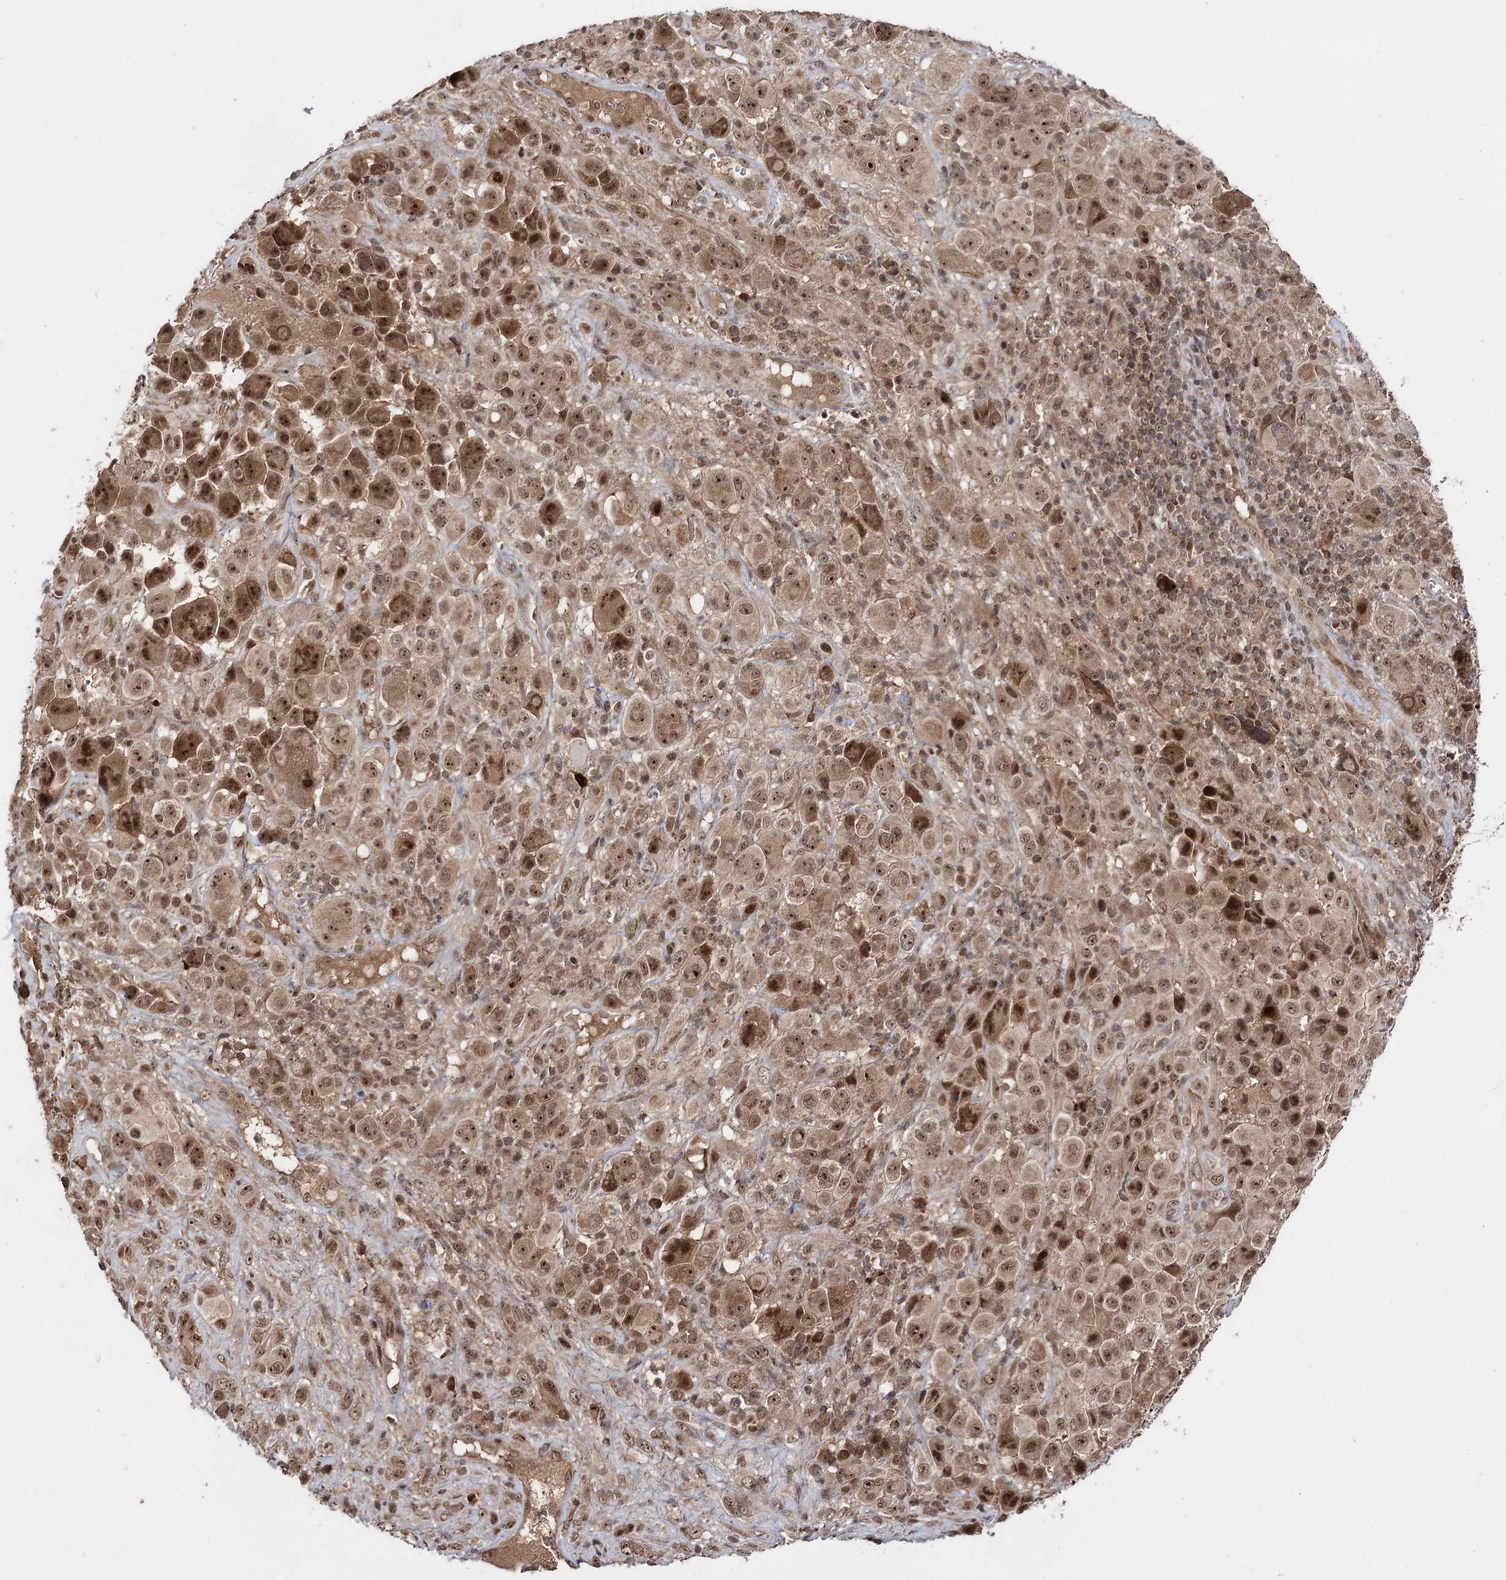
{"staining": {"intensity": "moderate", "quantity": ">75%", "location": "cytoplasmic/membranous,nuclear"}, "tissue": "melanoma", "cell_type": "Tumor cells", "image_type": "cancer", "snomed": [{"axis": "morphology", "description": "Malignant melanoma, NOS"}, {"axis": "topography", "description": "Skin of trunk"}], "caption": "Brown immunohistochemical staining in human melanoma exhibits moderate cytoplasmic/membranous and nuclear staining in about >75% of tumor cells.", "gene": "FAM53B", "patient": {"sex": "male", "age": 71}}